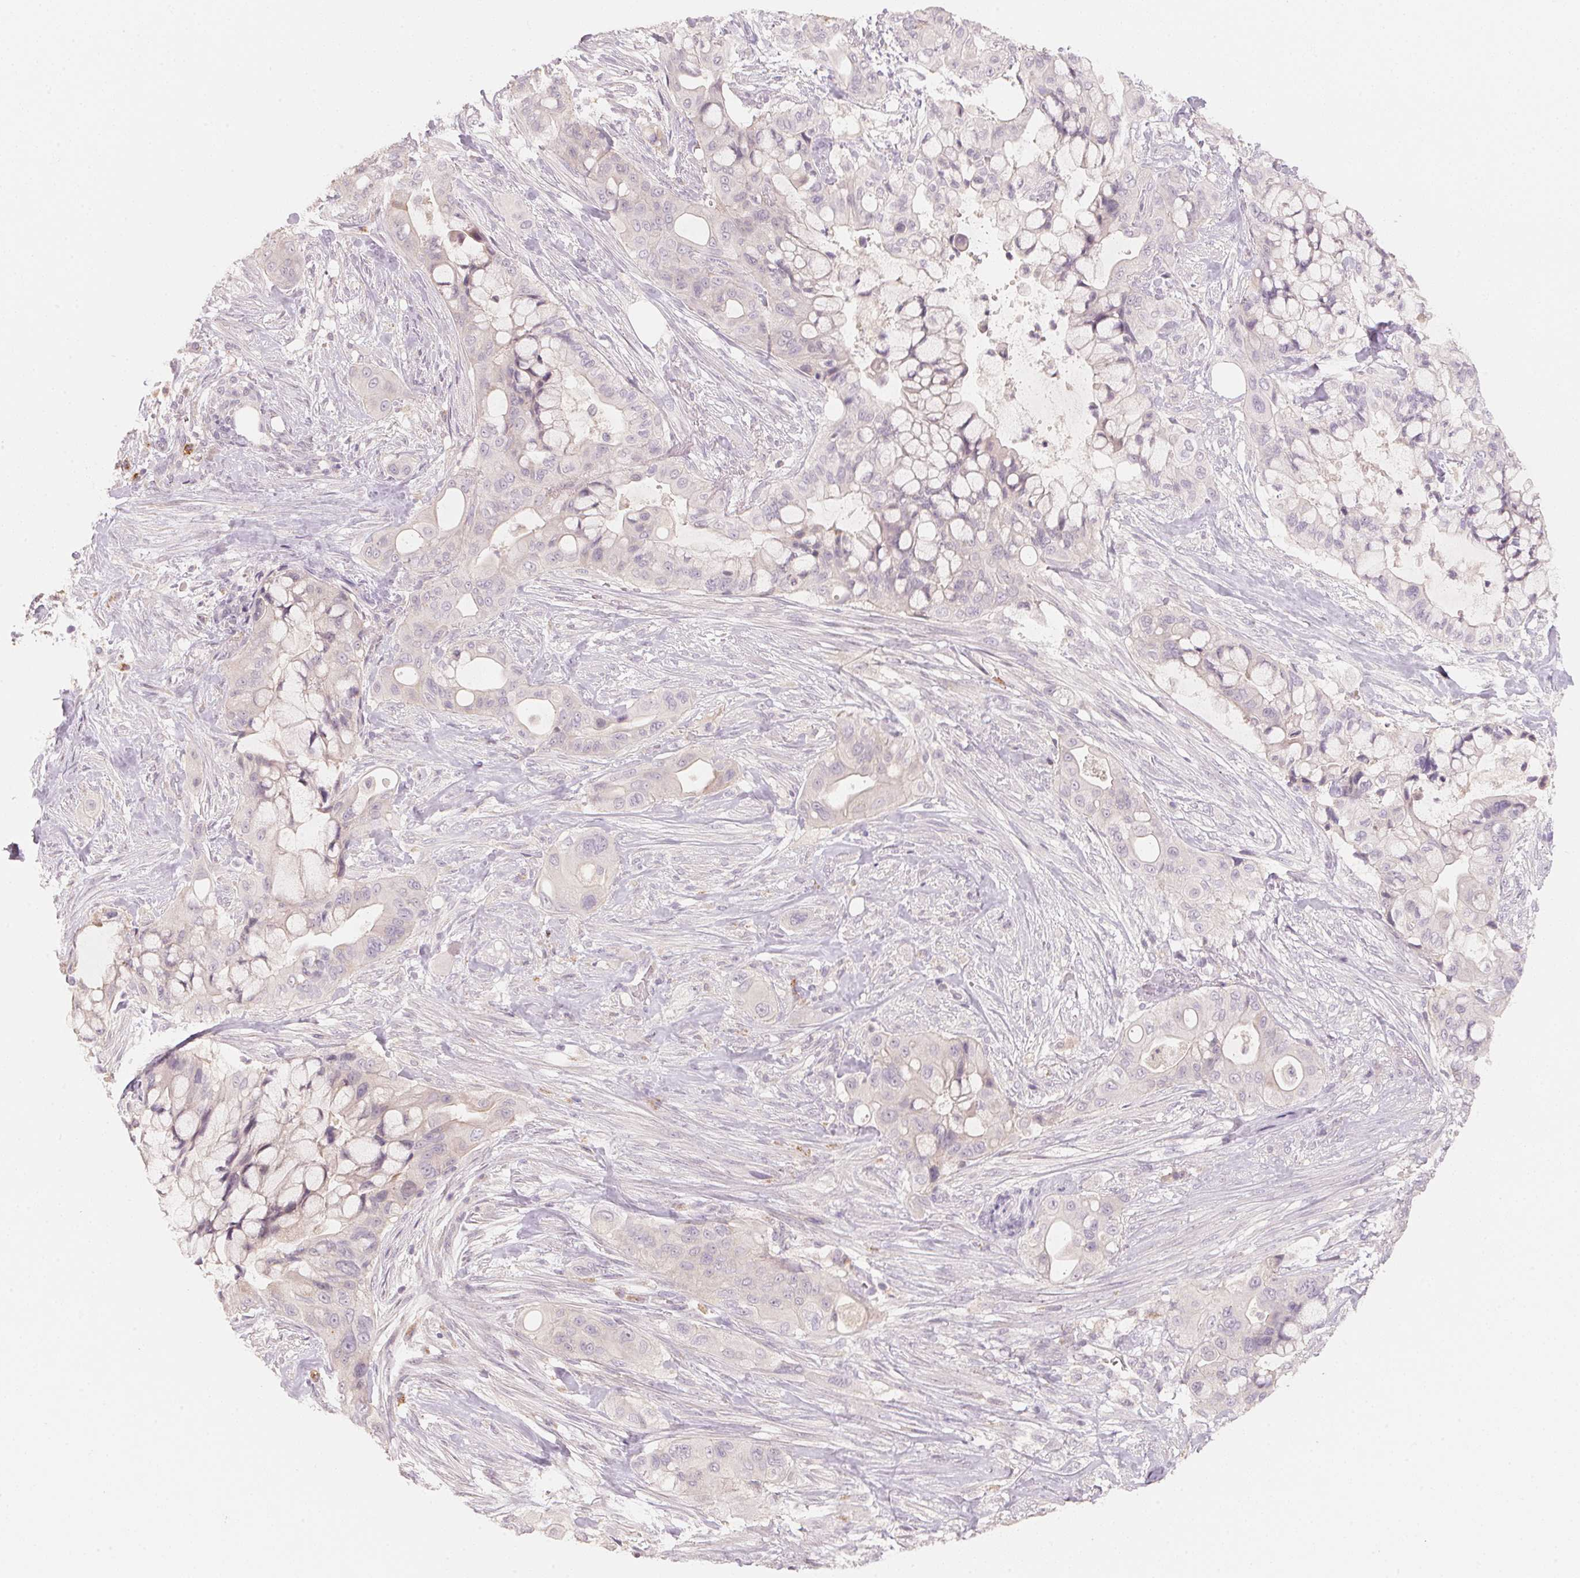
{"staining": {"intensity": "negative", "quantity": "none", "location": "none"}, "tissue": "pancreatic cancer", "cell_type": "Tumor cells", "image_type": "cancer", "snomed": [{"axis": "morphology", "description": "Adenocarcinoma, NOS"}, {"axis": "topography", "description": "Pancreas"}], "caption": "Tumor cells are negative for brown protein staining in pancreatic cancer (adenocarcinoma).", "gene": "TREH", "patient": {"sex": "male", "age": 71}}